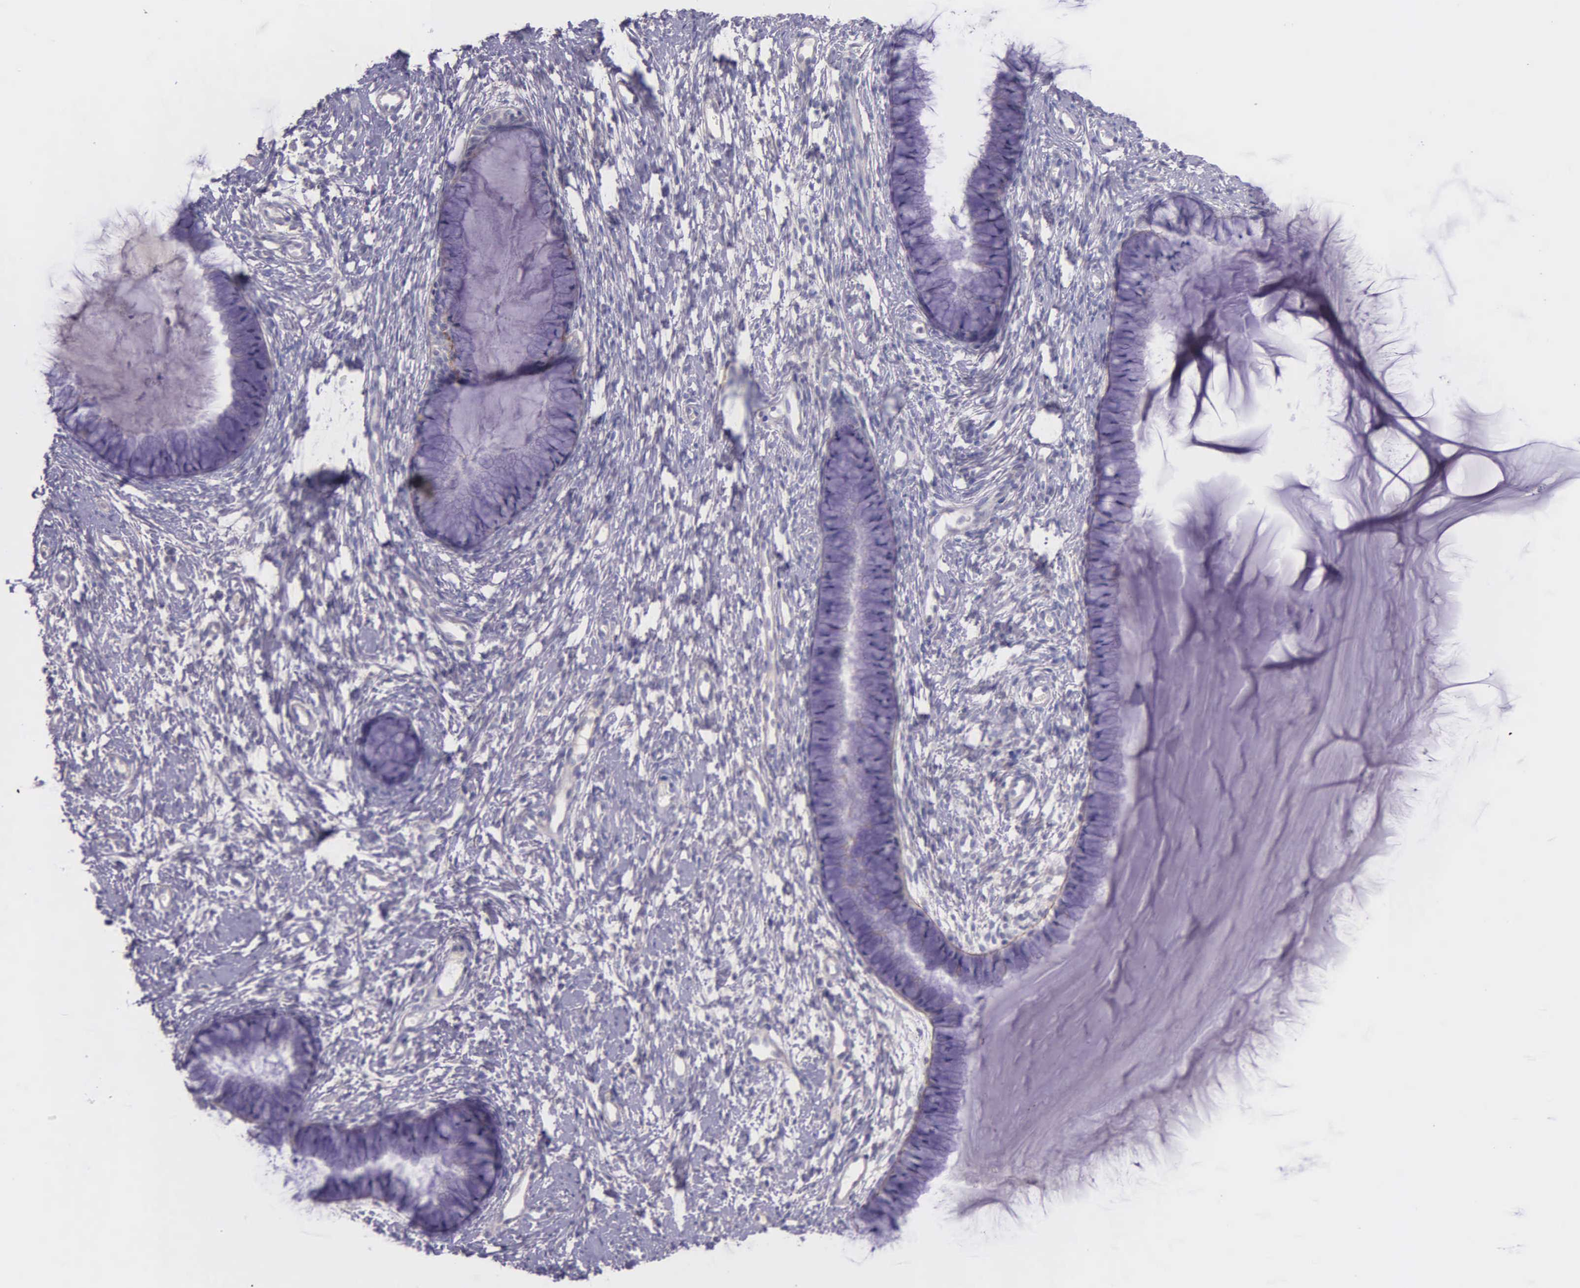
{"staining": {"intensity": "negative", "quantity": "none", "location": "none"}, "tissue": "cervix", "cell_type": "Glandular cells", "image_type": "normal", "snomed": [{"axis": "morphology", "description": "Normal tissue, NOS"}, {"axis": "topography", "description": "Cervix"}], "caption": "IHC photomicrograph of benign cervix: human cervix stained with DAB exhibits no significant protein positivity in glandular cells.", "gene": "THSD7A", "patient": {"sex": "female", "age": 82}}